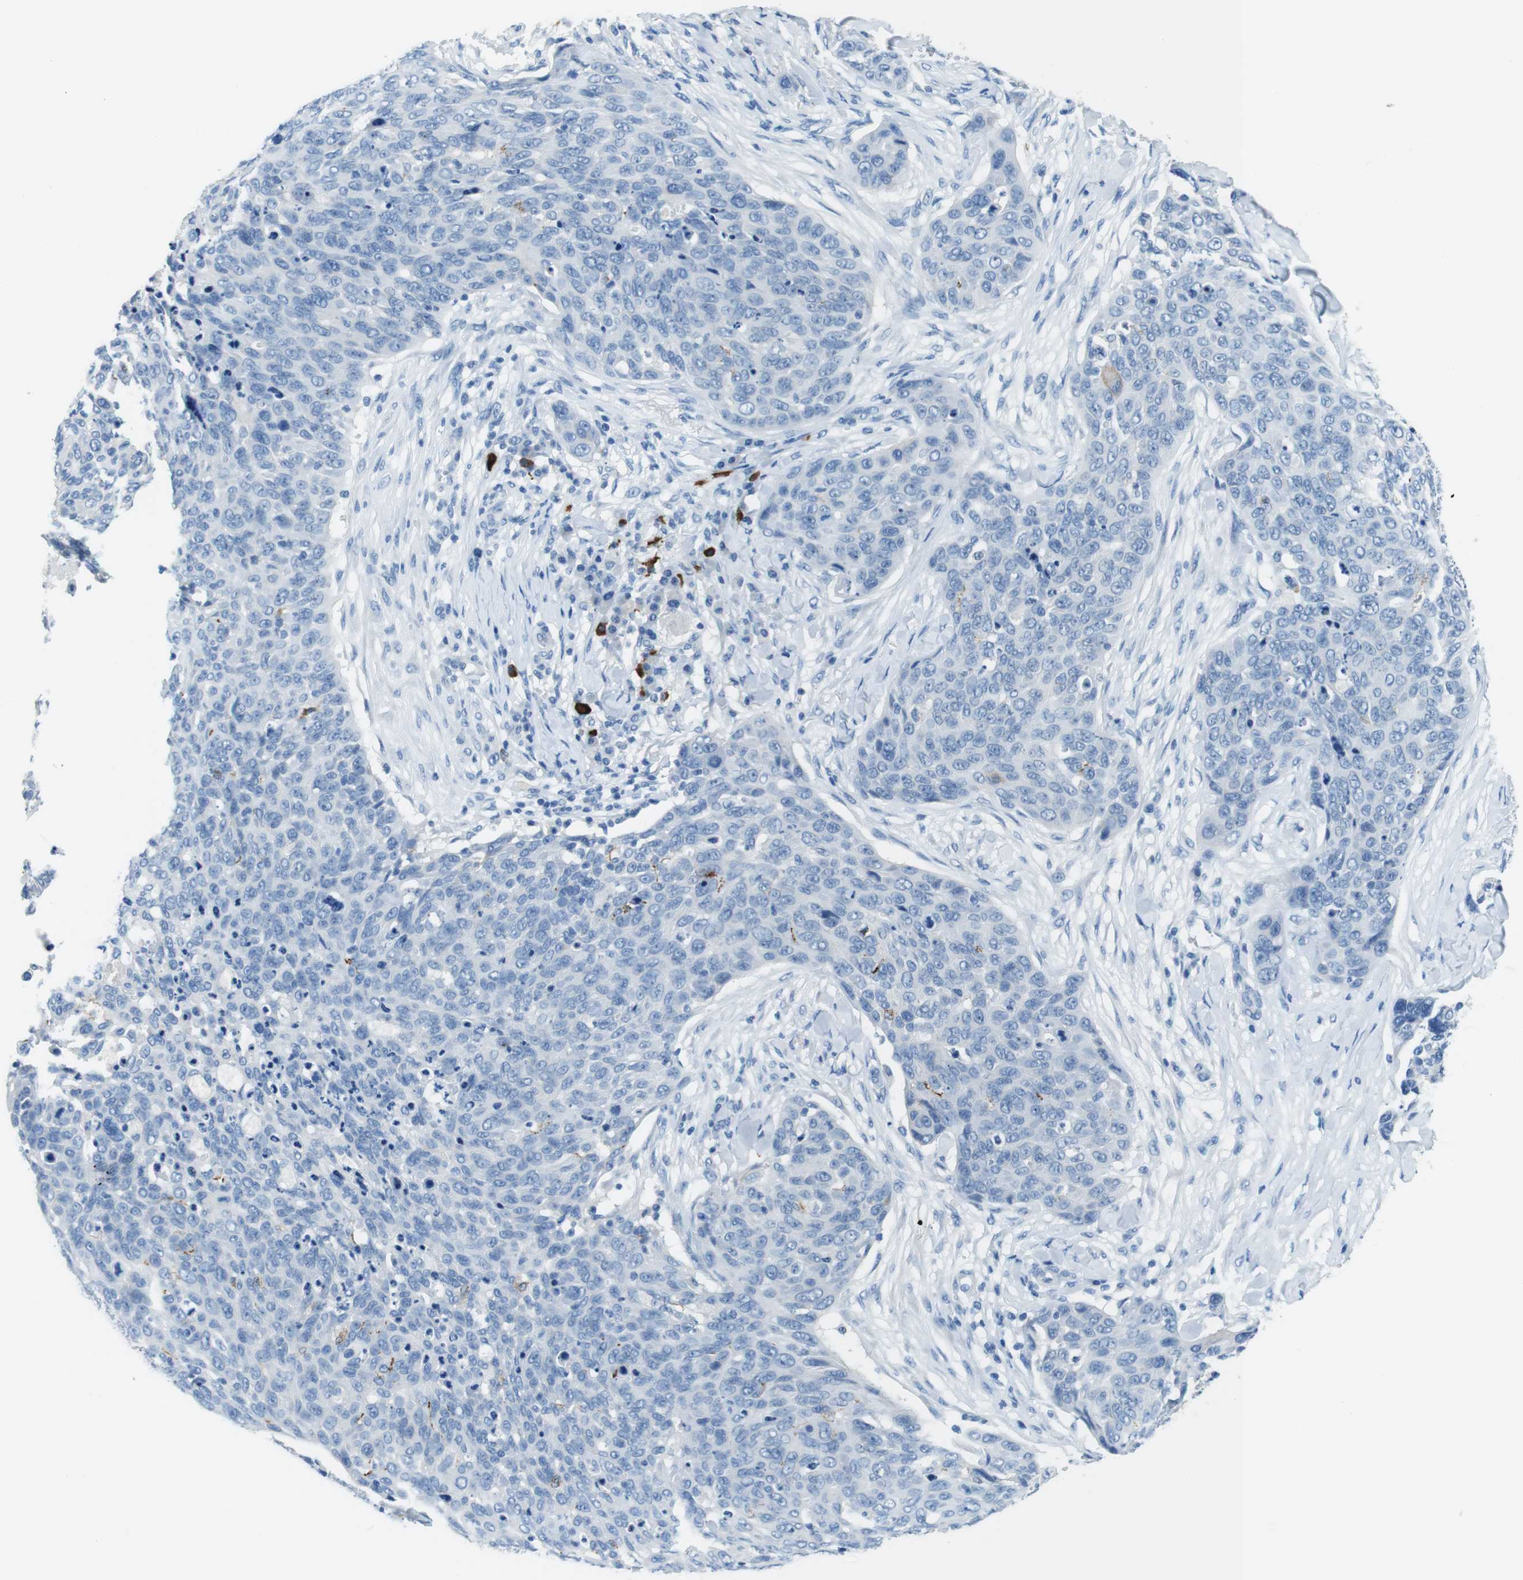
{"staining": {"intensity": "negative", "quantity": "none", "location": "none"}, "tissue": "skin cancer", "cell_type": "Tumor cells", "image_type": "cancer", "snomed": [{"axis": "morphology", "description": "Squamous cell carcinoma in situ, NOS"}, {"axis": "morphology", "description": "Squamous cell carcinoma, NOS"}, {"axis": "topography", "description": "Skin"}], "caption": "IHC micrograph of neoplastic tissue: human squamous cell carcinoma in situ (skin) stained with DAB displays no significant protein expression in tumor cells. (DAB IHC visualized using brightfield microscopy, high magnification).", "gene": "SLC35A3", "patient": {"sex": "male", "age": 93}}